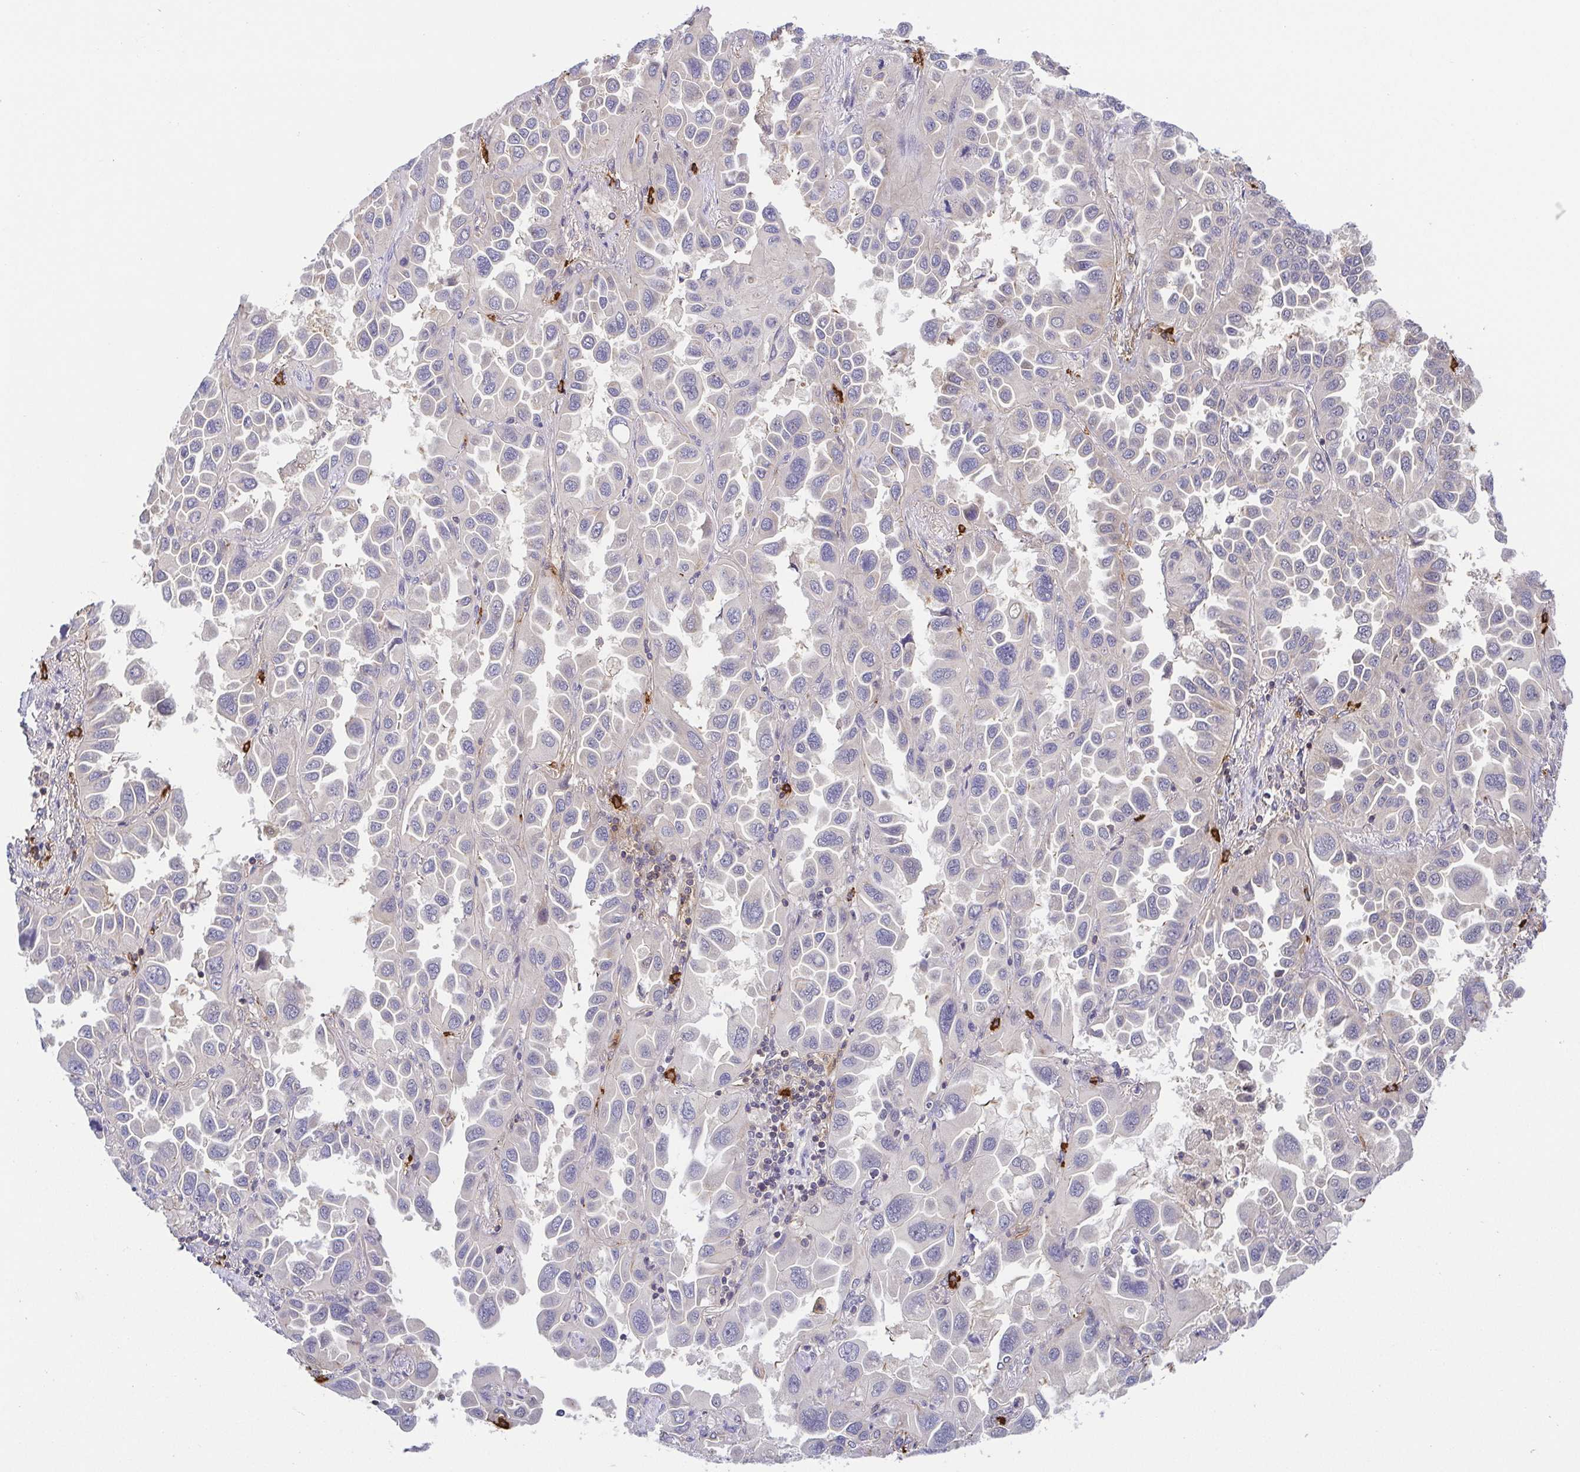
{"staining": {"intensity": "negative", "quantity": "none", "location": "none"}, "tissue": "lung cancer", "cell_type": "Tumor cells", "image_type": "cancer", "snomed": [{"axis": "morphology", "description": "Adenocarcinoma, NOS"}, {"axis": "topography", "description": "Lung"}], "caption": "Immunohistochemical staining of adenocarcinoma (lung) displays no significant positivity in tumor cells.", "gene": "PREPL", "patient": {"sex": "male", "age": 64}}